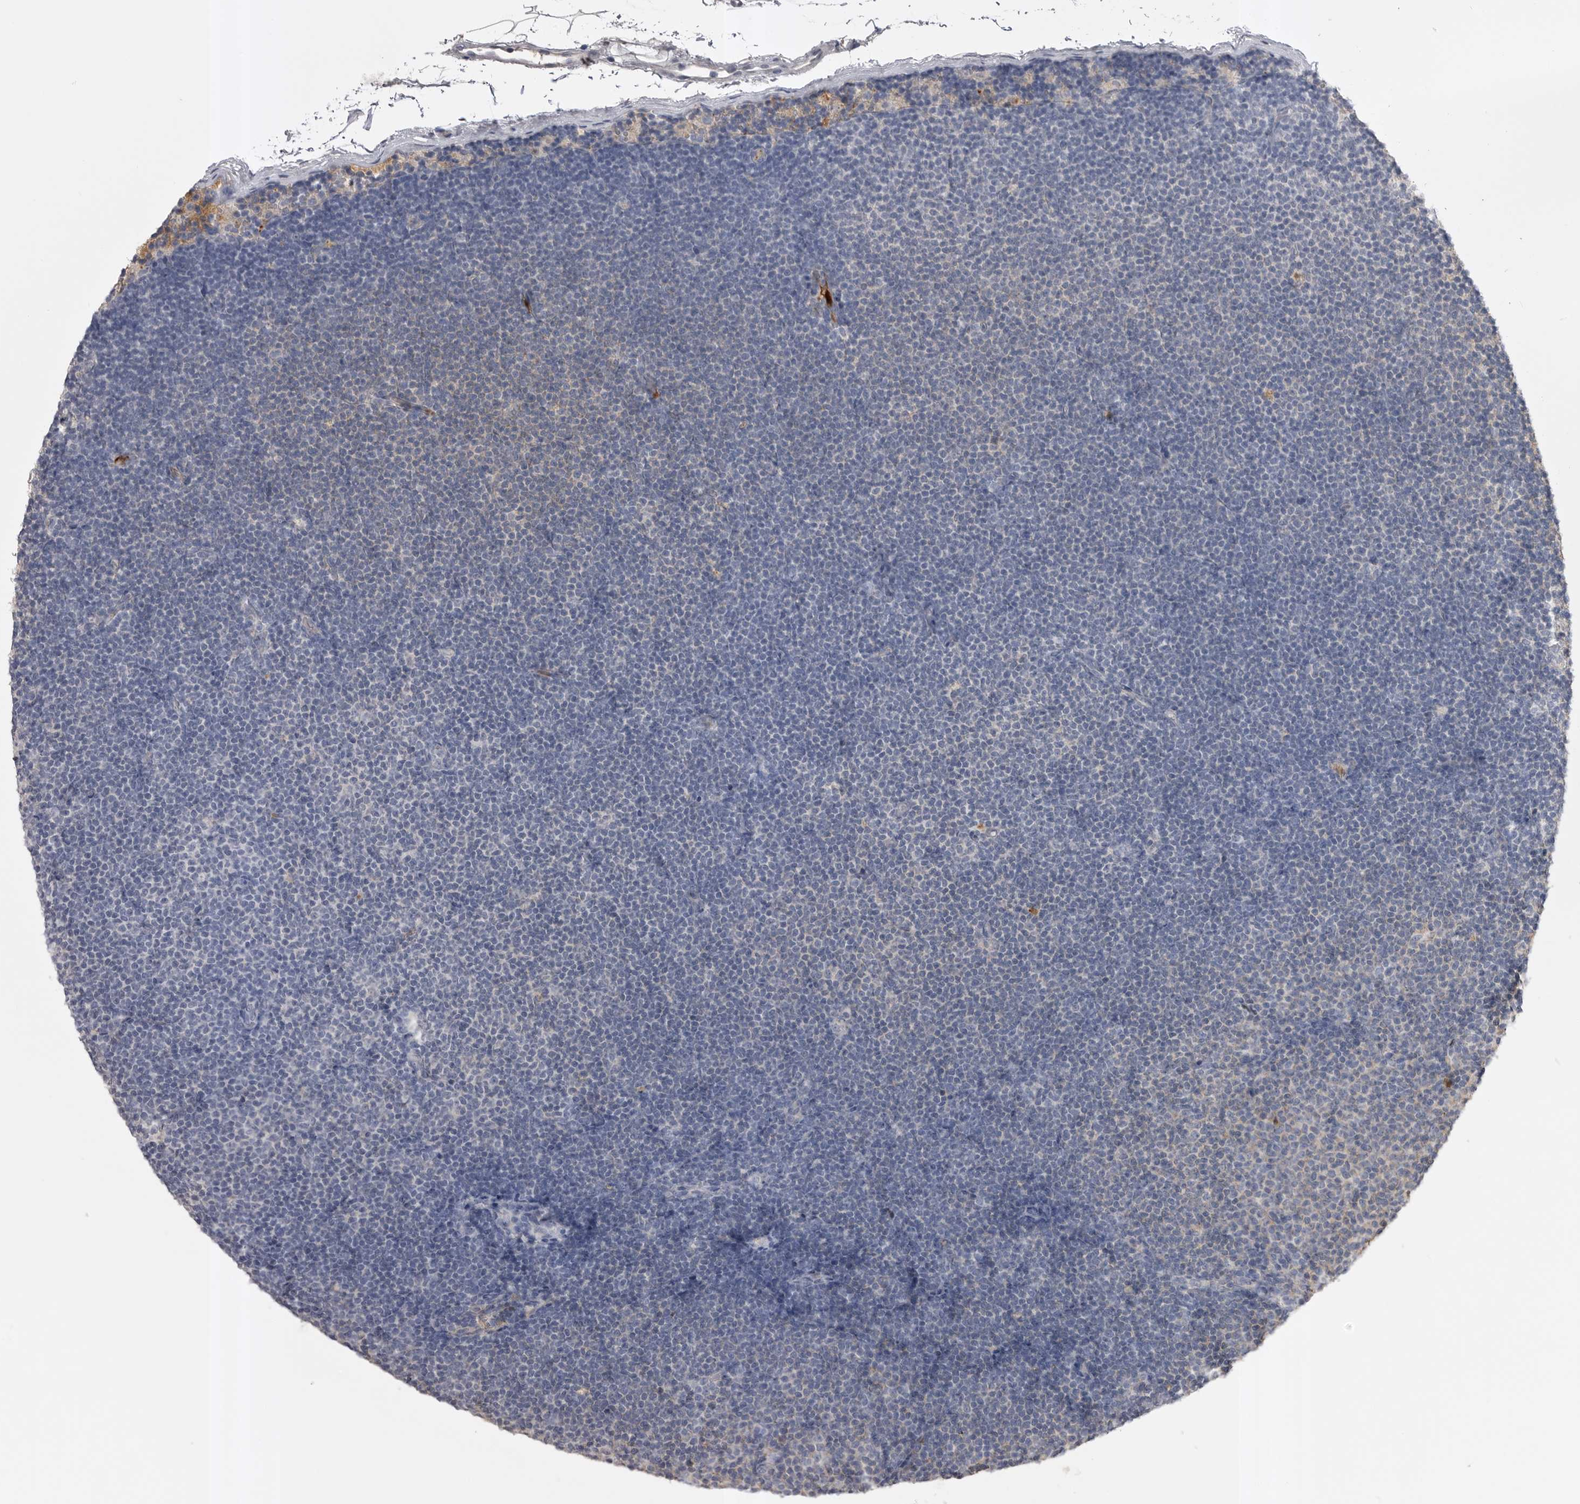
{"staining": {"intensity": "negative", "quantity": "none", "location": "none"}, "tissue": "lymphoma", "cell_type": "Tumor cells", "image_type": "cancer", "snomed": [{"axis": "morphology", "description": "Malignant lymphoma, non-Hodgkin's type, Low grade"}, {"axis": "topography", "description": "Lymph node"}], "caption": "A photomicrograph of low-grade malignant lymphoma, non-Hodgkin's type stained for a protein exhibits no brown staining in tumor cells.", "gene": "AHSG", "patient": {"sex": "female", "age": 53}}